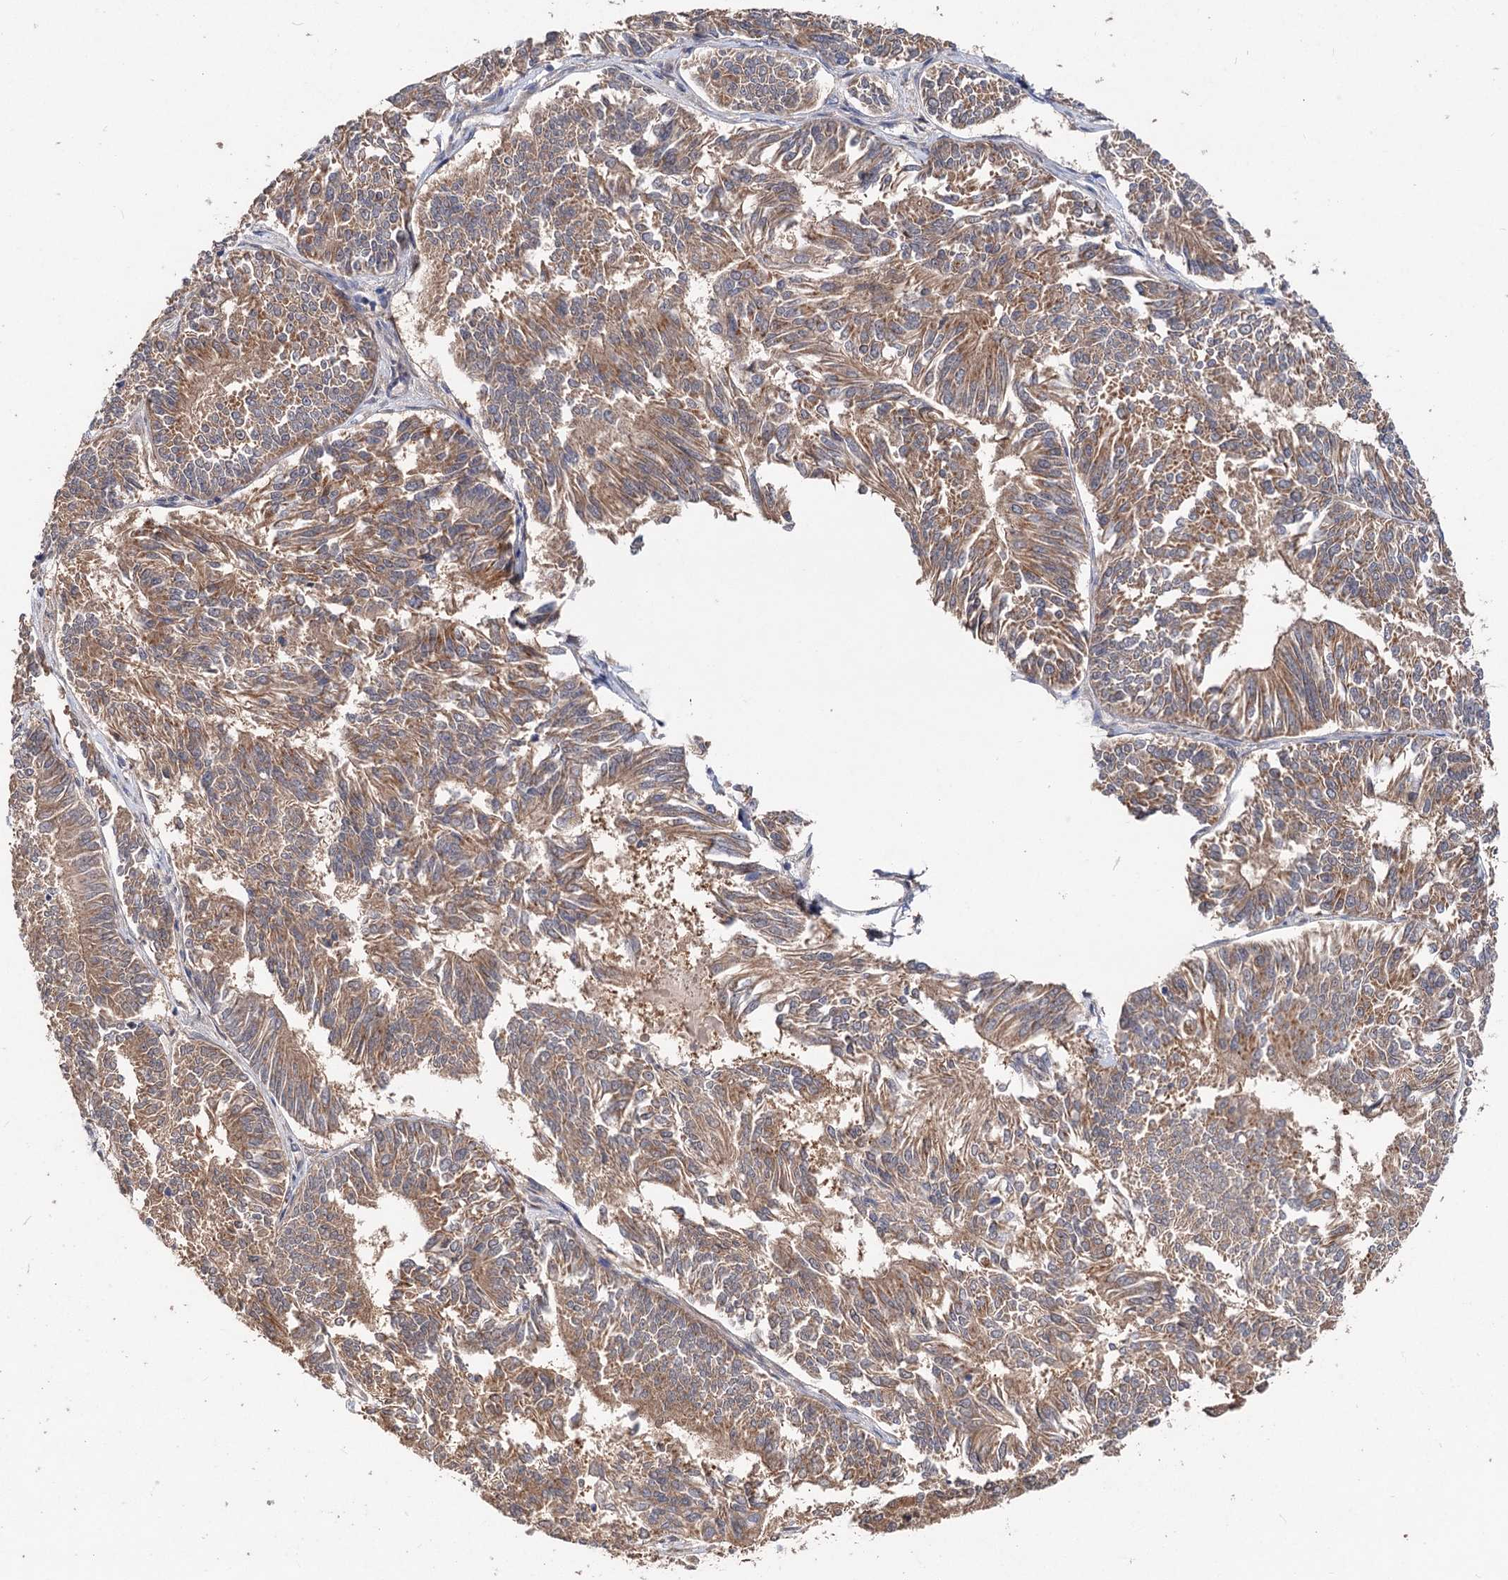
{"staining": {"intensity": "moderate", "quantity": ">75%", "location": "cytoplasmic/membranous,nuclear"}, "tissue": "endometrial cancer", "cell_type": "Tumor cells", "image_type": "cancer", "snomed": [{"axis": "morphology", "description": "Adenocarcinoma, NOS"}, {"axis": "topography", "description": "Endometrium"}], "caption": "Endometrial cancer (adenocarcinoma) stained for a protein (brown) exhibits moderate cytoplasmic/membranous and nuclear positive staining in approximately >75% of tumor cells.", "gene": "NUDCD2", "patient": {"sex": "female", "age": 58}}